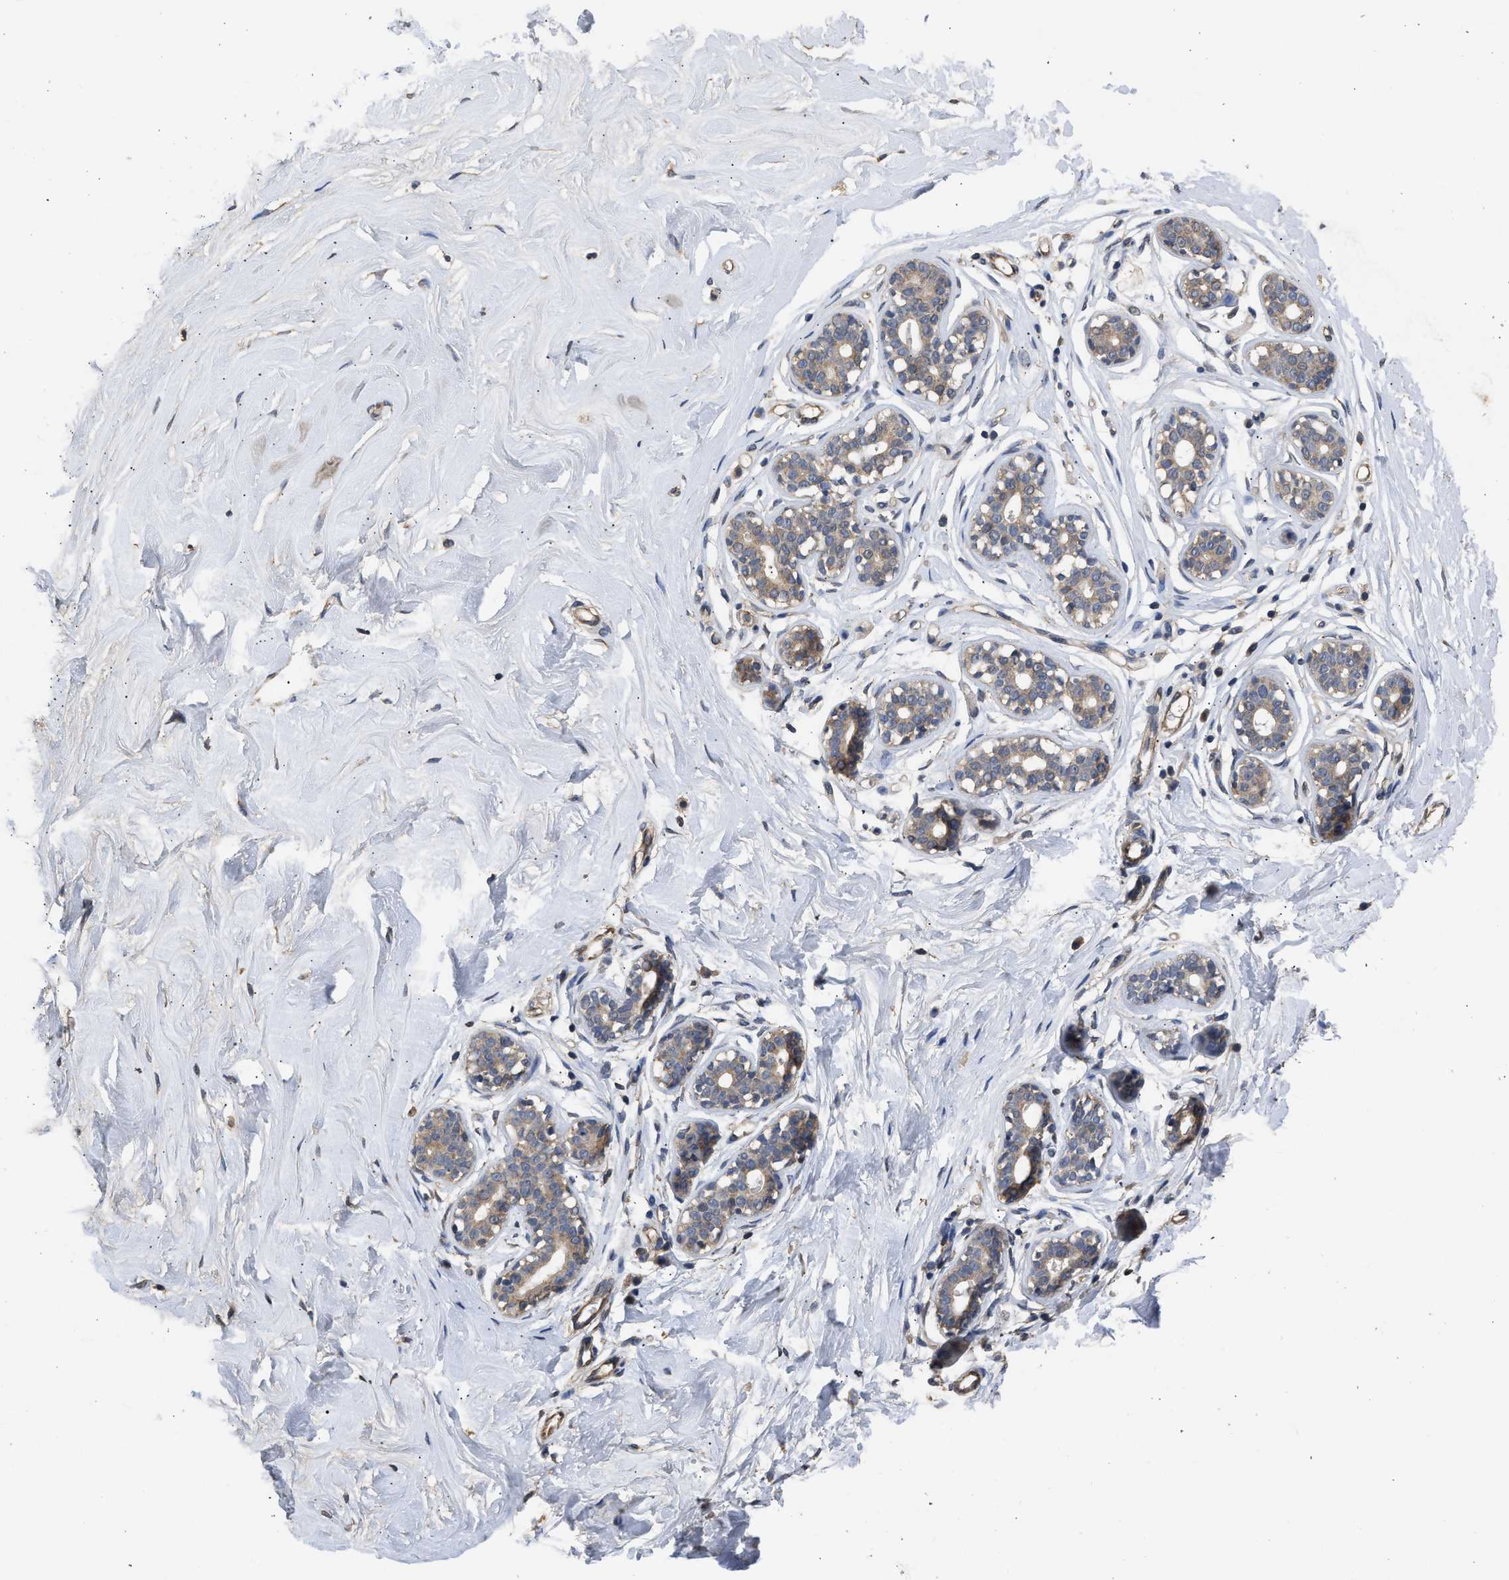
{"staining": {"intensity": "weak", "quantity": ">75%", "location": "cytoplasmic/membranous,nuclear"}, "tissue": "breast", "cell_type": "Adipocytes", "image_type": "normal", "snomed": [{"axis": "morphology", "description": "Normal tissue, NOS"}, {"axis": "topography", "description": "Breast"}], "caption": "DAB immunohistochemical staining of normal human breast demonstrates weak cytoplasmic/membranous,nuclear protein staining in about >75% of adipocytes.", "gene": "SPINT2", "patient": {"sex": "female", "age": 23}}